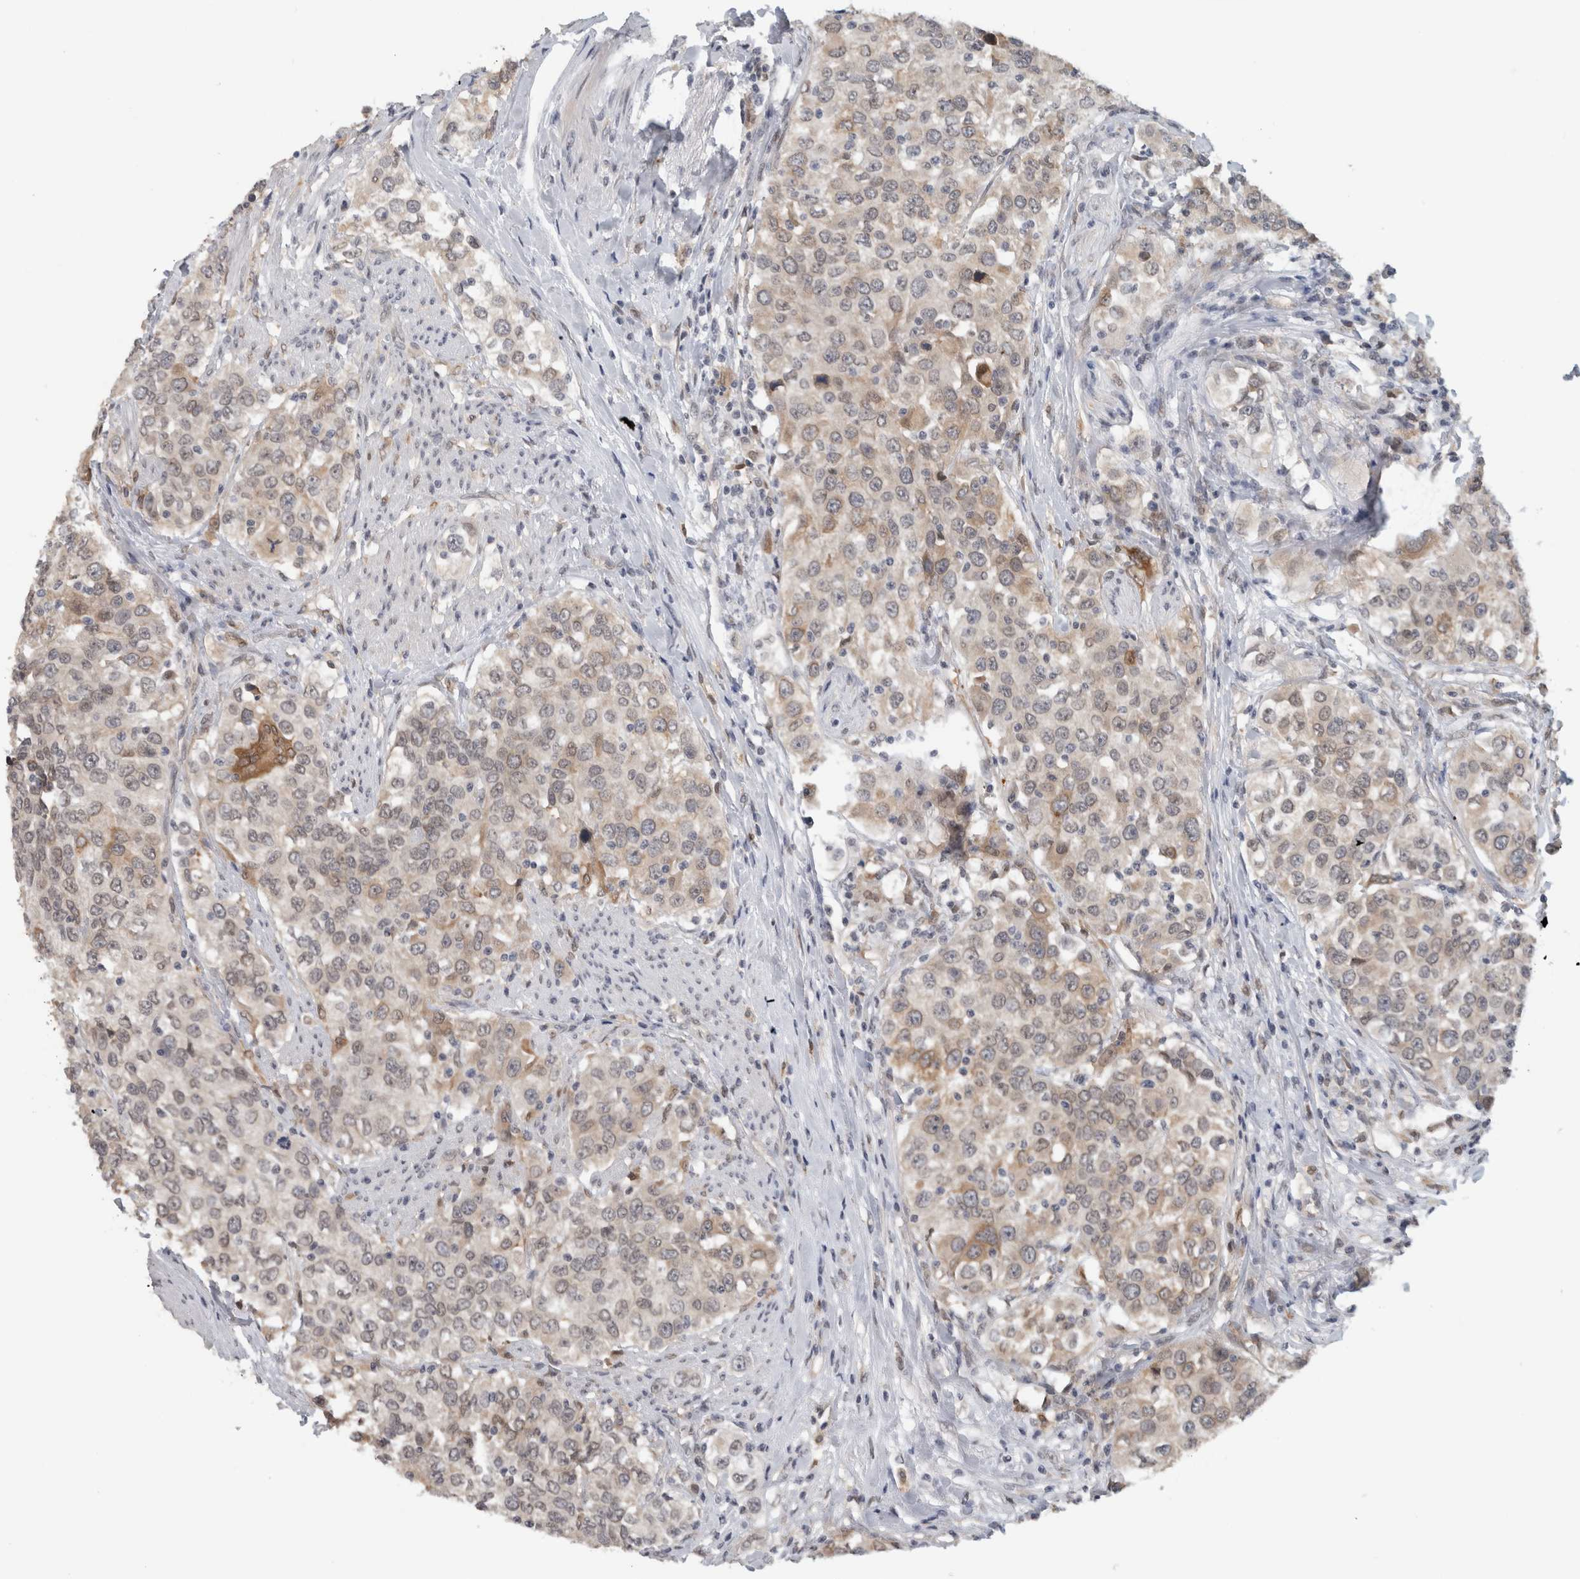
{"staining": {"intensity": "weak", "quantity": ">75%", "location": "cytoplasmic/membranous"}, "tissue": "urothelial cancer", "cell_type": "Tumor cells", "image_type": "cancer", "snomed": [{"axis": "morphology", "description": "Urothelial carcinoma, High grade"}, {"axis": "topography", "description": "Urinary bladder"}], "caption": "An IHC micrograph of tumor tissue is shown. Protein staining in brown labels weak cytoplasmic/membranous positivity in urothelial cancer within tumor cells.", "gene": "PRXL2A", "patient": {"sex": "female", "age": 80}}